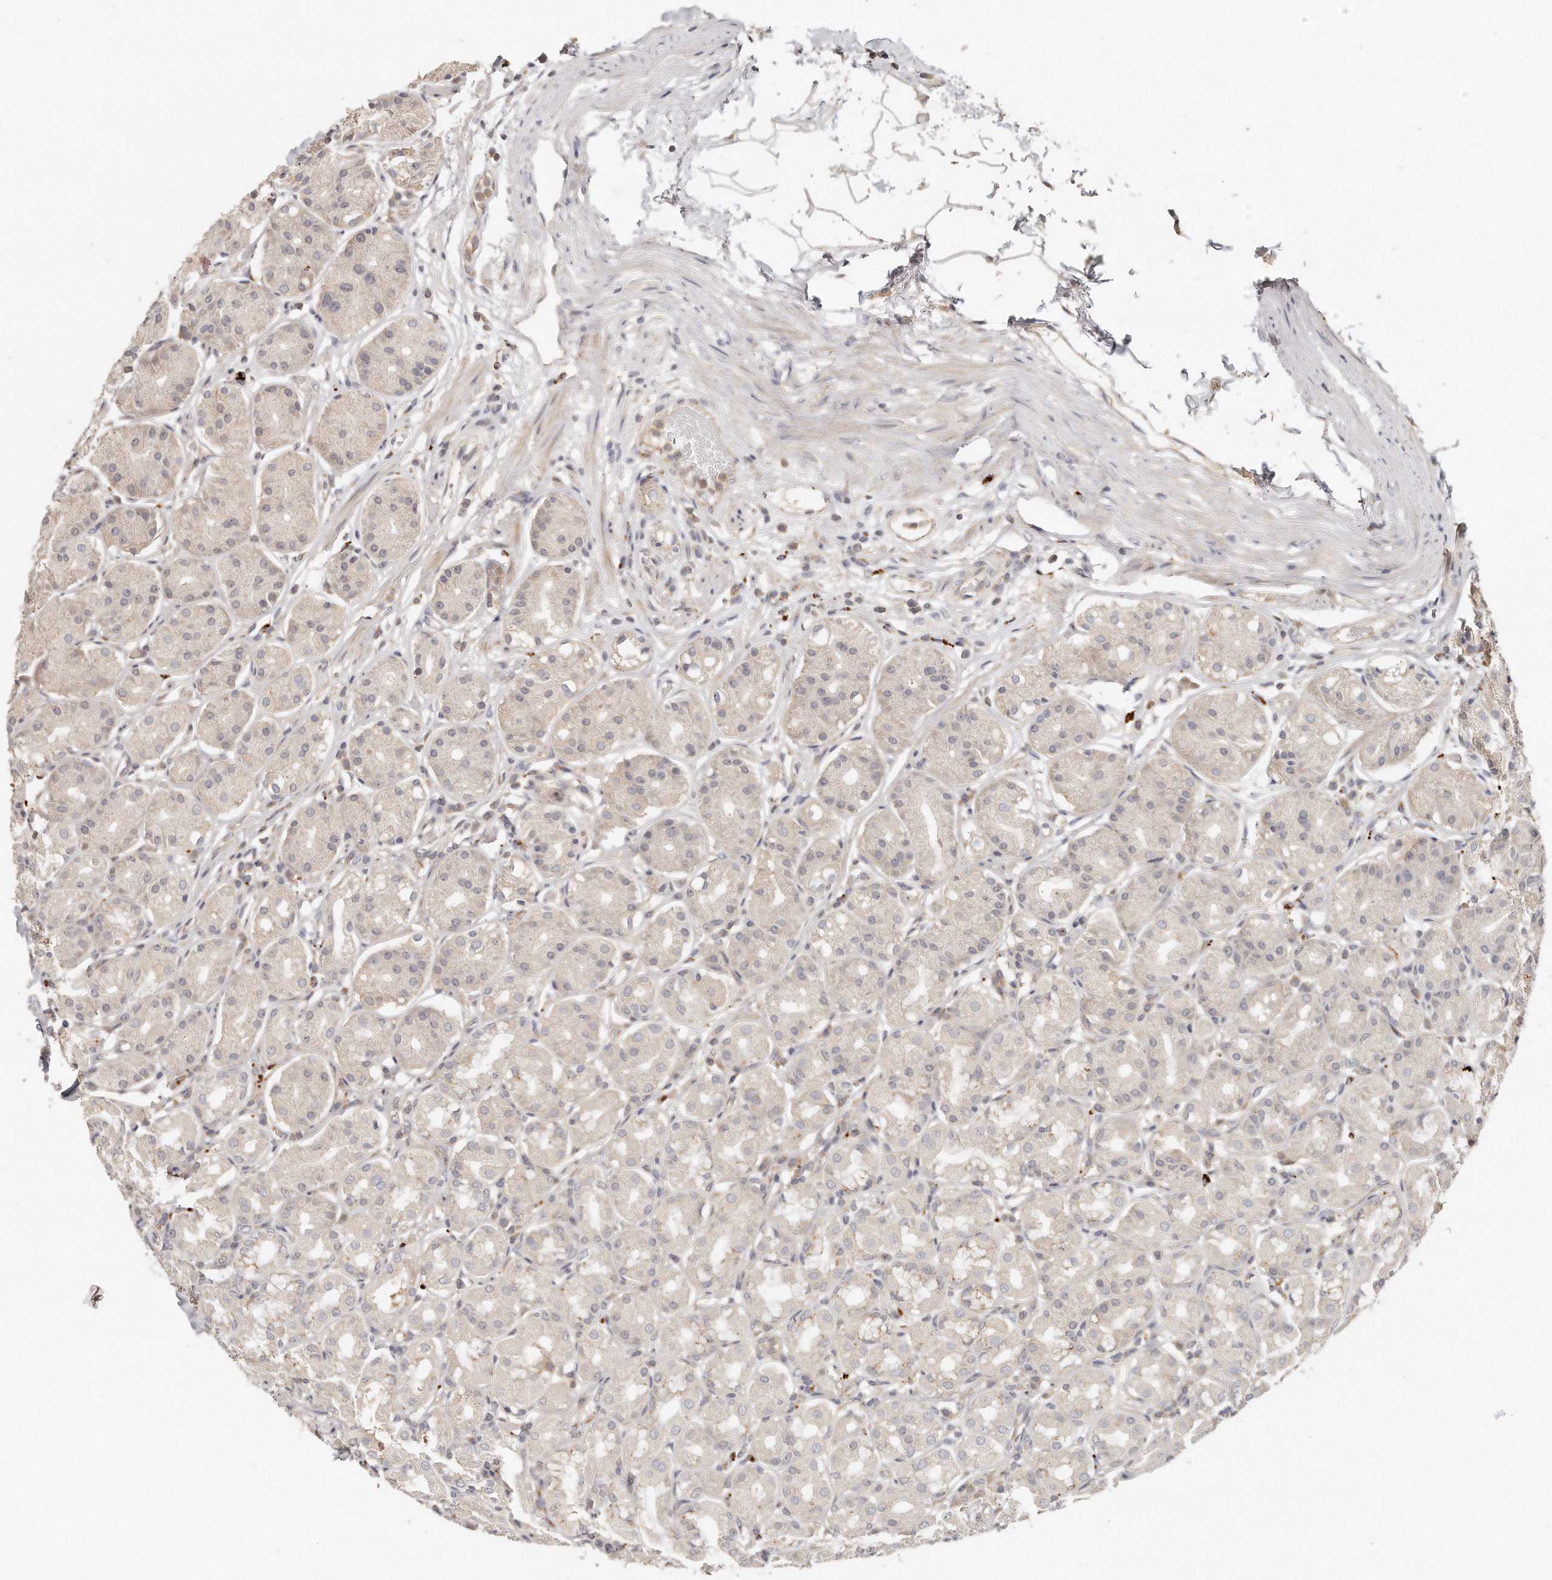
{"staining": {"intensity": "weak", "quantity": "<25%", "location": "cytoplasmic/membranous"}, "tissue": "stomach", "cell_type": "Glandular cells", "image_type": "normal", "snomed": [{"axis": "morphology", "description": "Normal tissue, NOS"}, {"axis": "topography", "description": "Stomach"}, {"axis": "topography", "description": "Stomach, lower"}], "caption": "DAB (3,3'-diaminobenzidine) immunohistochemical staining of benign human stomach displays no significant staining in glandular cells.", "gene": "TTLL4", "patient": {"sex": "female", "age": 56}}